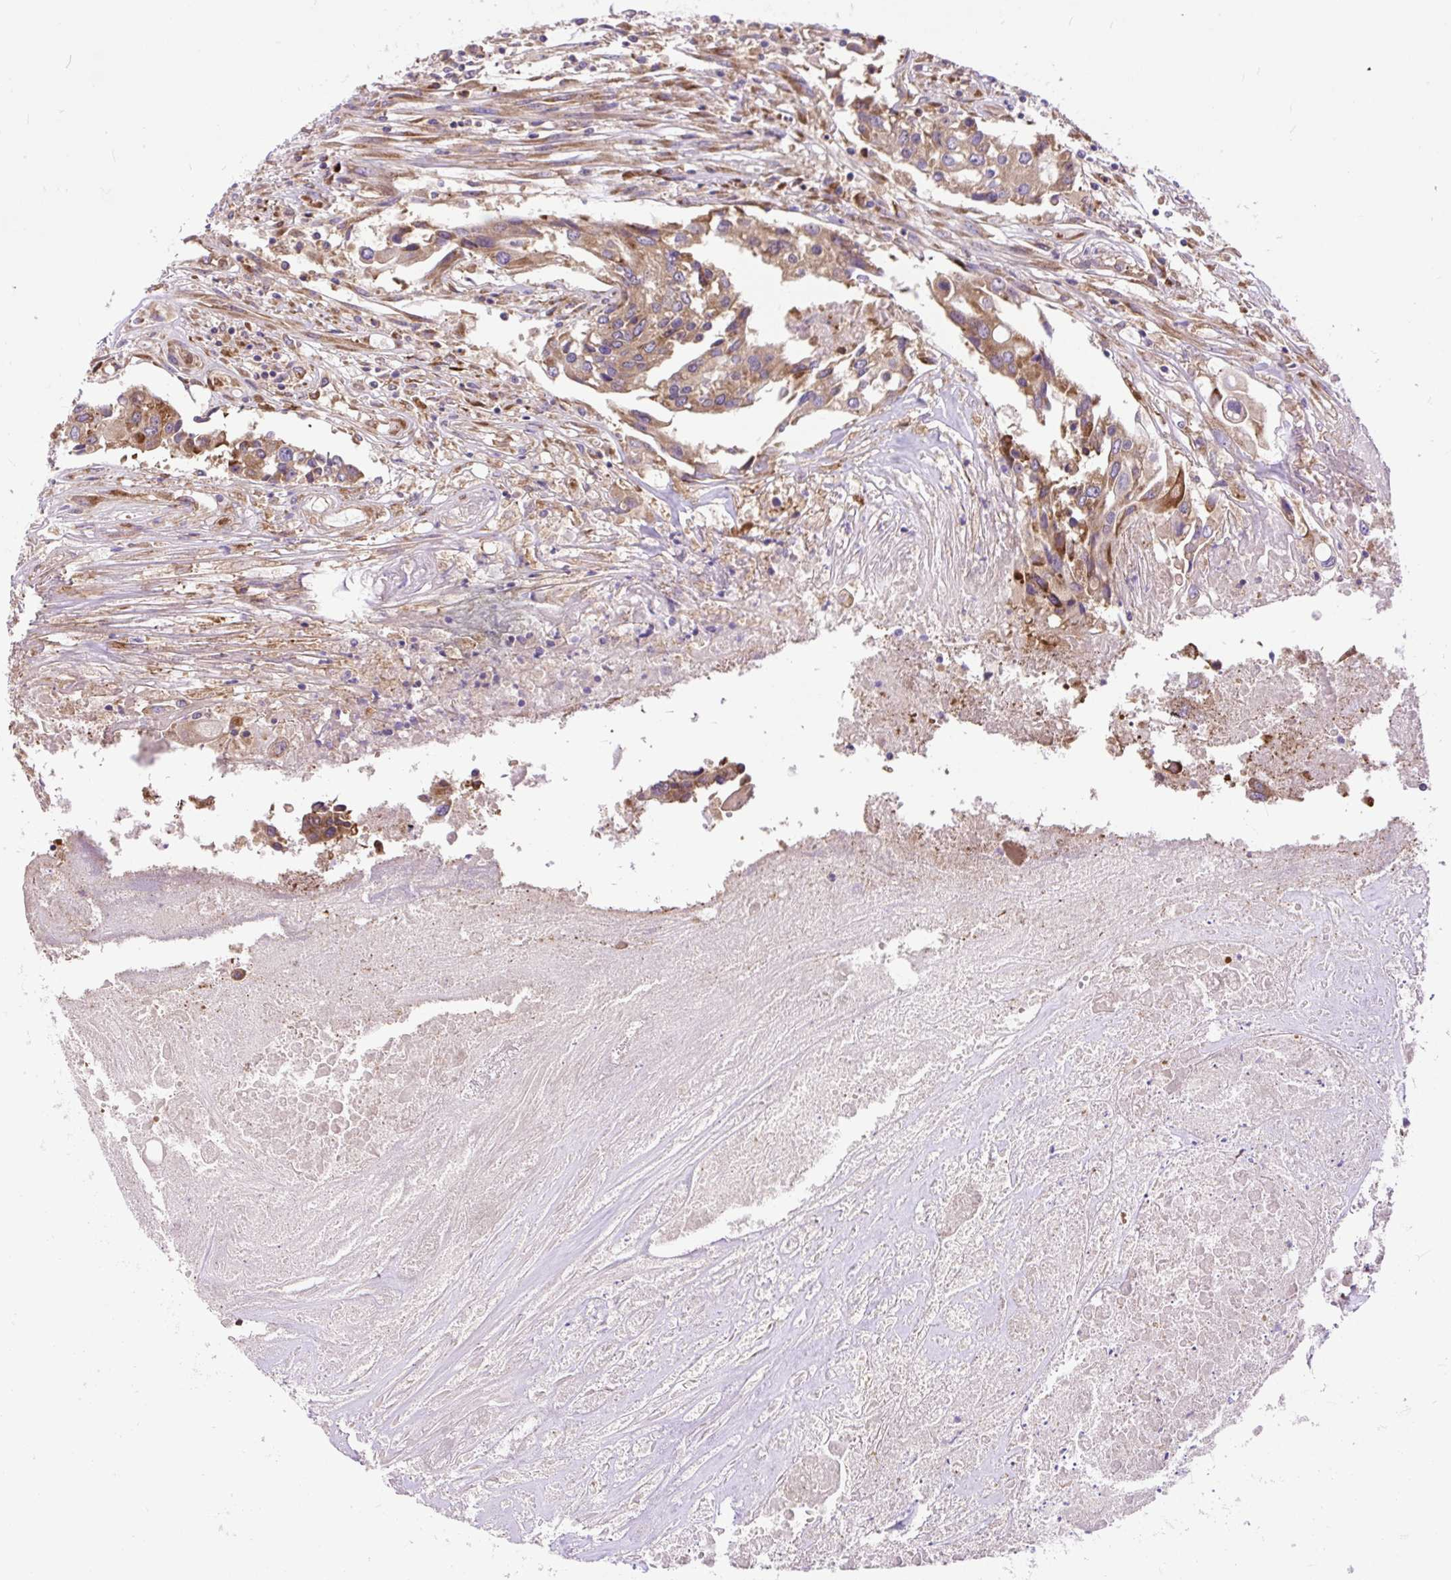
{"staining": {"intensity": "moderate", "quantity": ">75%", "location": "cytoplasmic/membranous"}, "tissue": "colorectal cancer", "cell_type": "Tumor cells", "image_type": "cancer", "snomed": [{"axis": "morphology", "description": "Adenocarcinoma, NOS"}, {"axis": "topography", "description": "Colon"}], "caption": "Moderate cytoplasmic/membranous positivity is appreciated in about >75% of tumor cells in colorectal cancer (adenocarcinoma).", "gene": "RPS5", "patient": {"sex": "male", "age": 77}}